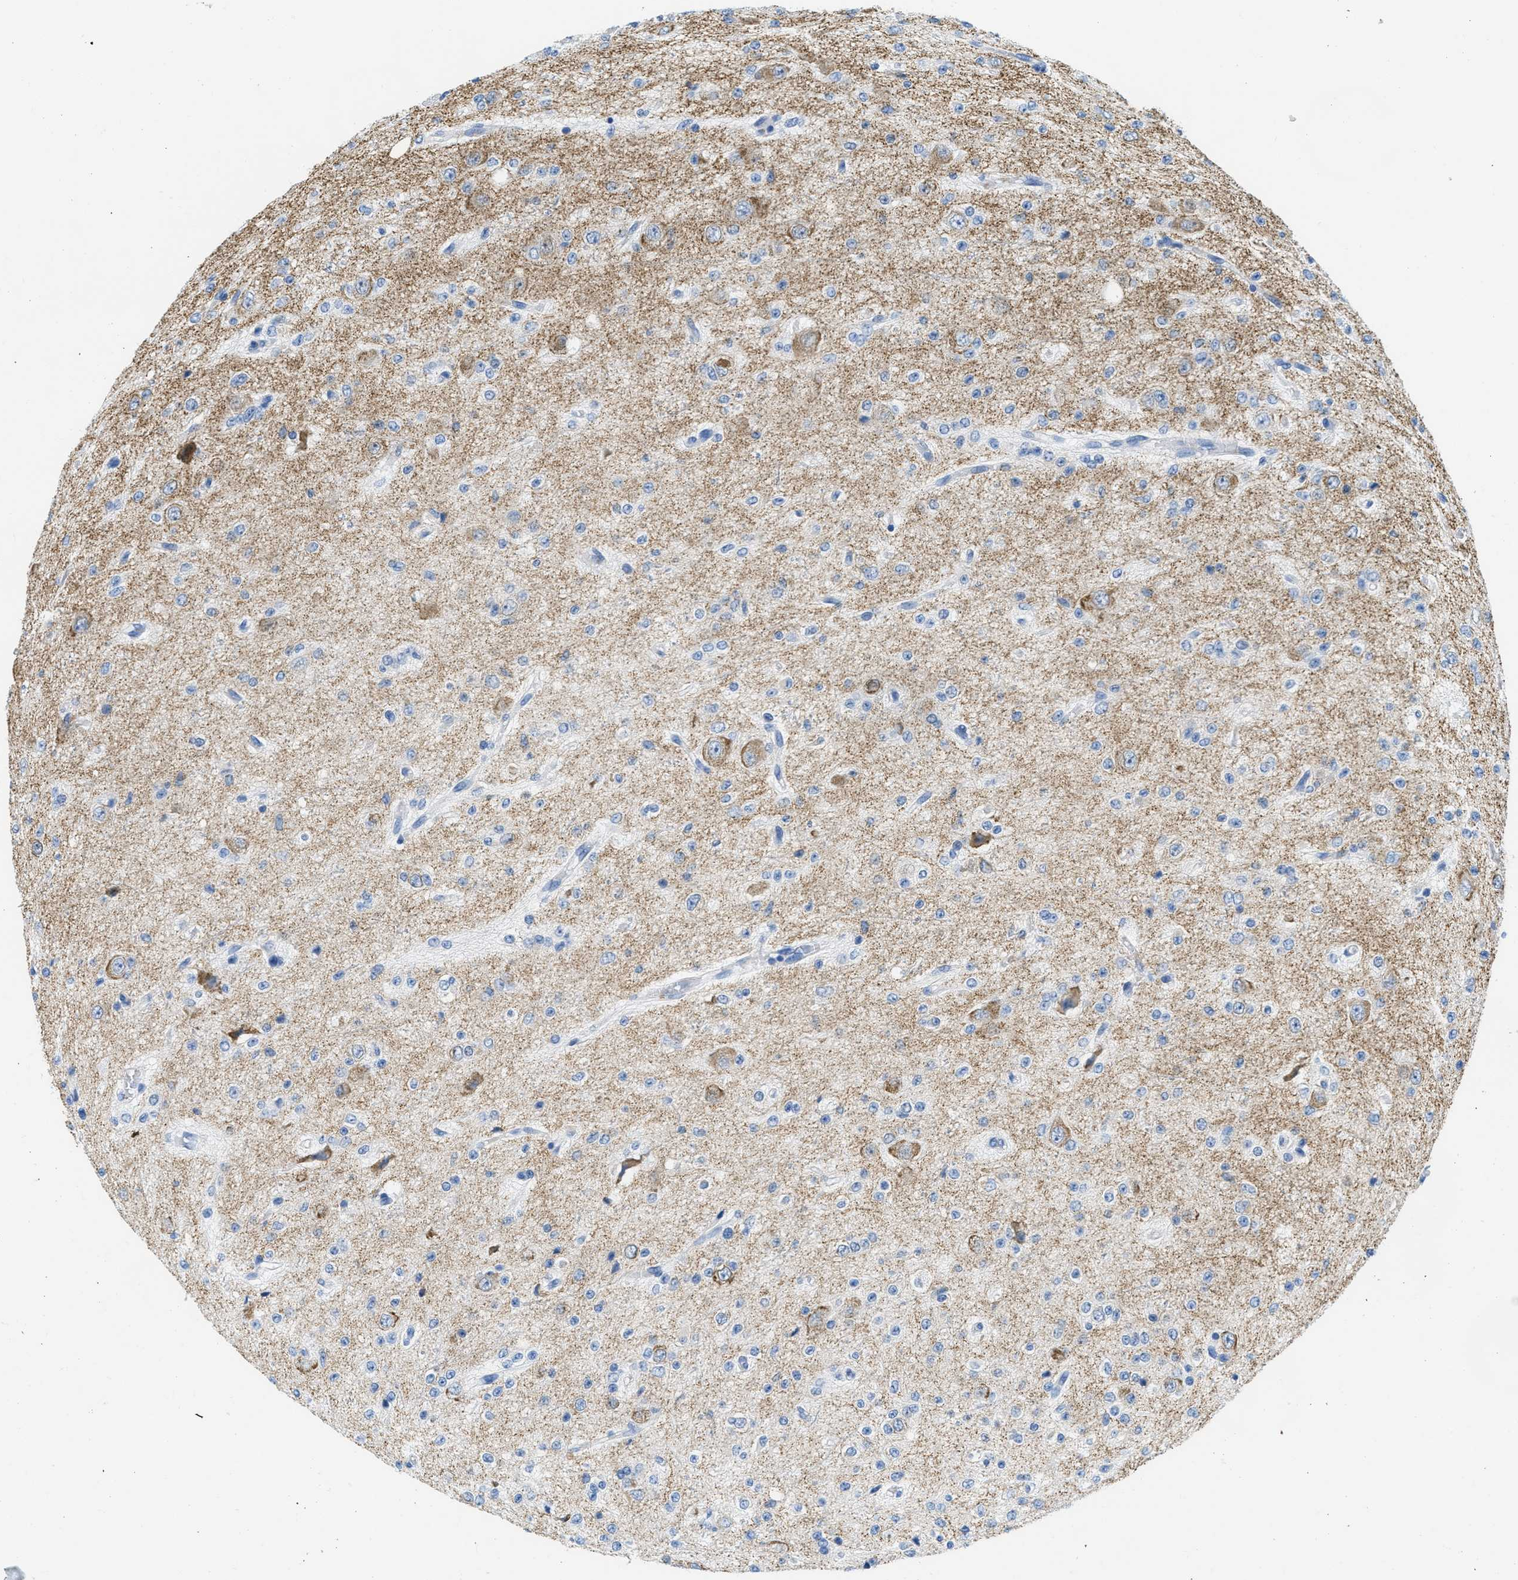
{"staining": {"intensity": "weak", "quantity": "<25%", "location": "cytoplasmic/membranous"}, "tissue": "glioma", "cell_type": "Tumor cells", "image_type": "cancer", "snomed": [{"axis": "morphology", "description": "Glioma, malignant, High grade"}, {"axis": "topography", "description": "pancreas cauda"}], "caption": "There is no significant expression in tumor cells of malignant high-grade glioma.", "gene": "PTDSS1", "patient": {"sex": "male", "age": 60}}